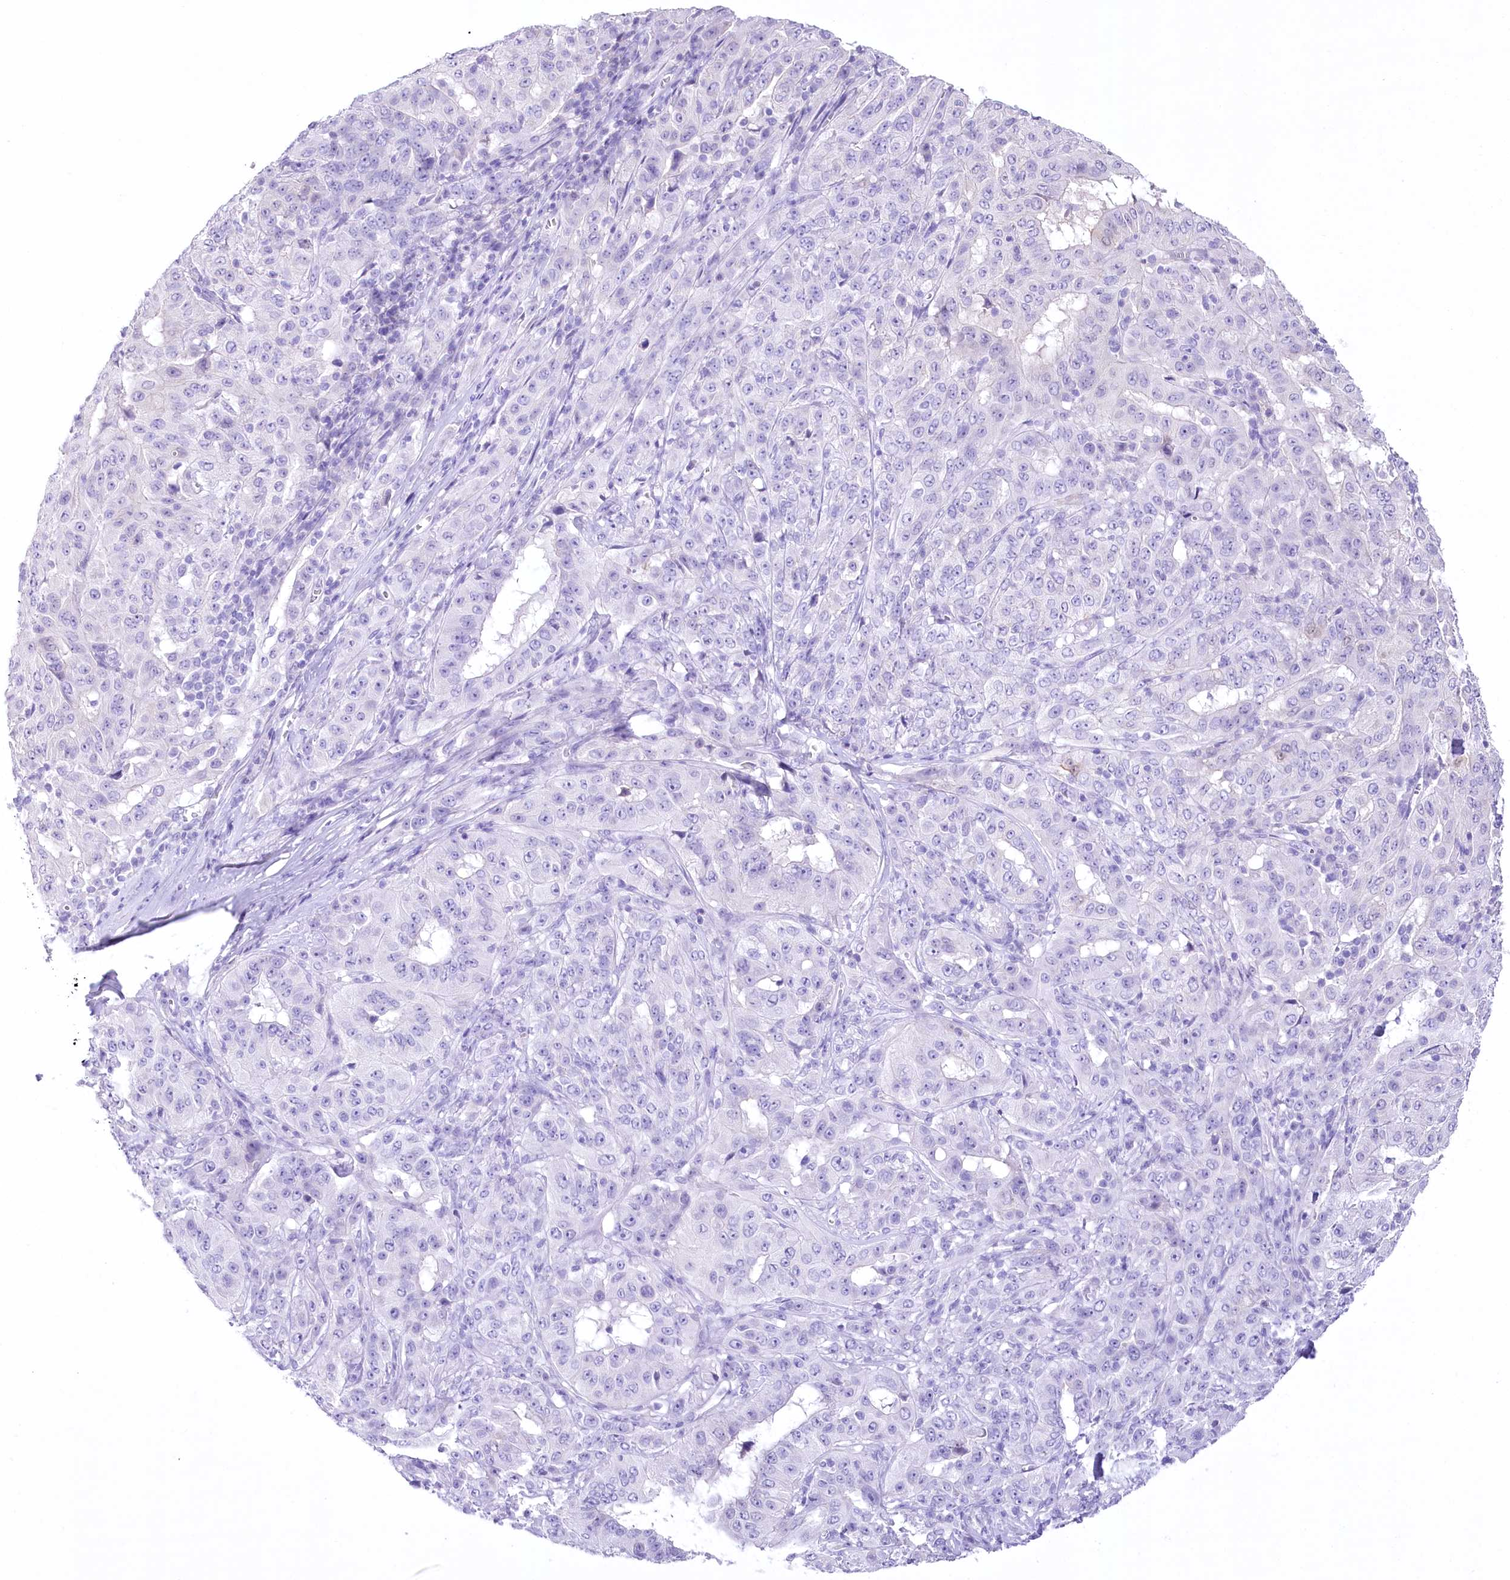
{"staining": {"intensity": "negative", "quantity": "none", "location": "none"}, "tissue": "pancreatic cancer", "cell_type": "Tumor cells", "image_type": "cancer", "snomed": [{"axis": "morphology", "description": "Adenocarcinoma, NOS"}, {"axis": "topography", "description": "Pancreas"}], "caption": "Immunohistochemical staining of adenocarcinoma (pancreatic) displays no significant staining in tumor cells. (DAB (3,3'-diaminobenzidine) IHC with hematoxylin counter stain).", "gene": "PBLD", "patient": {"sex": "male", "age": 63}}